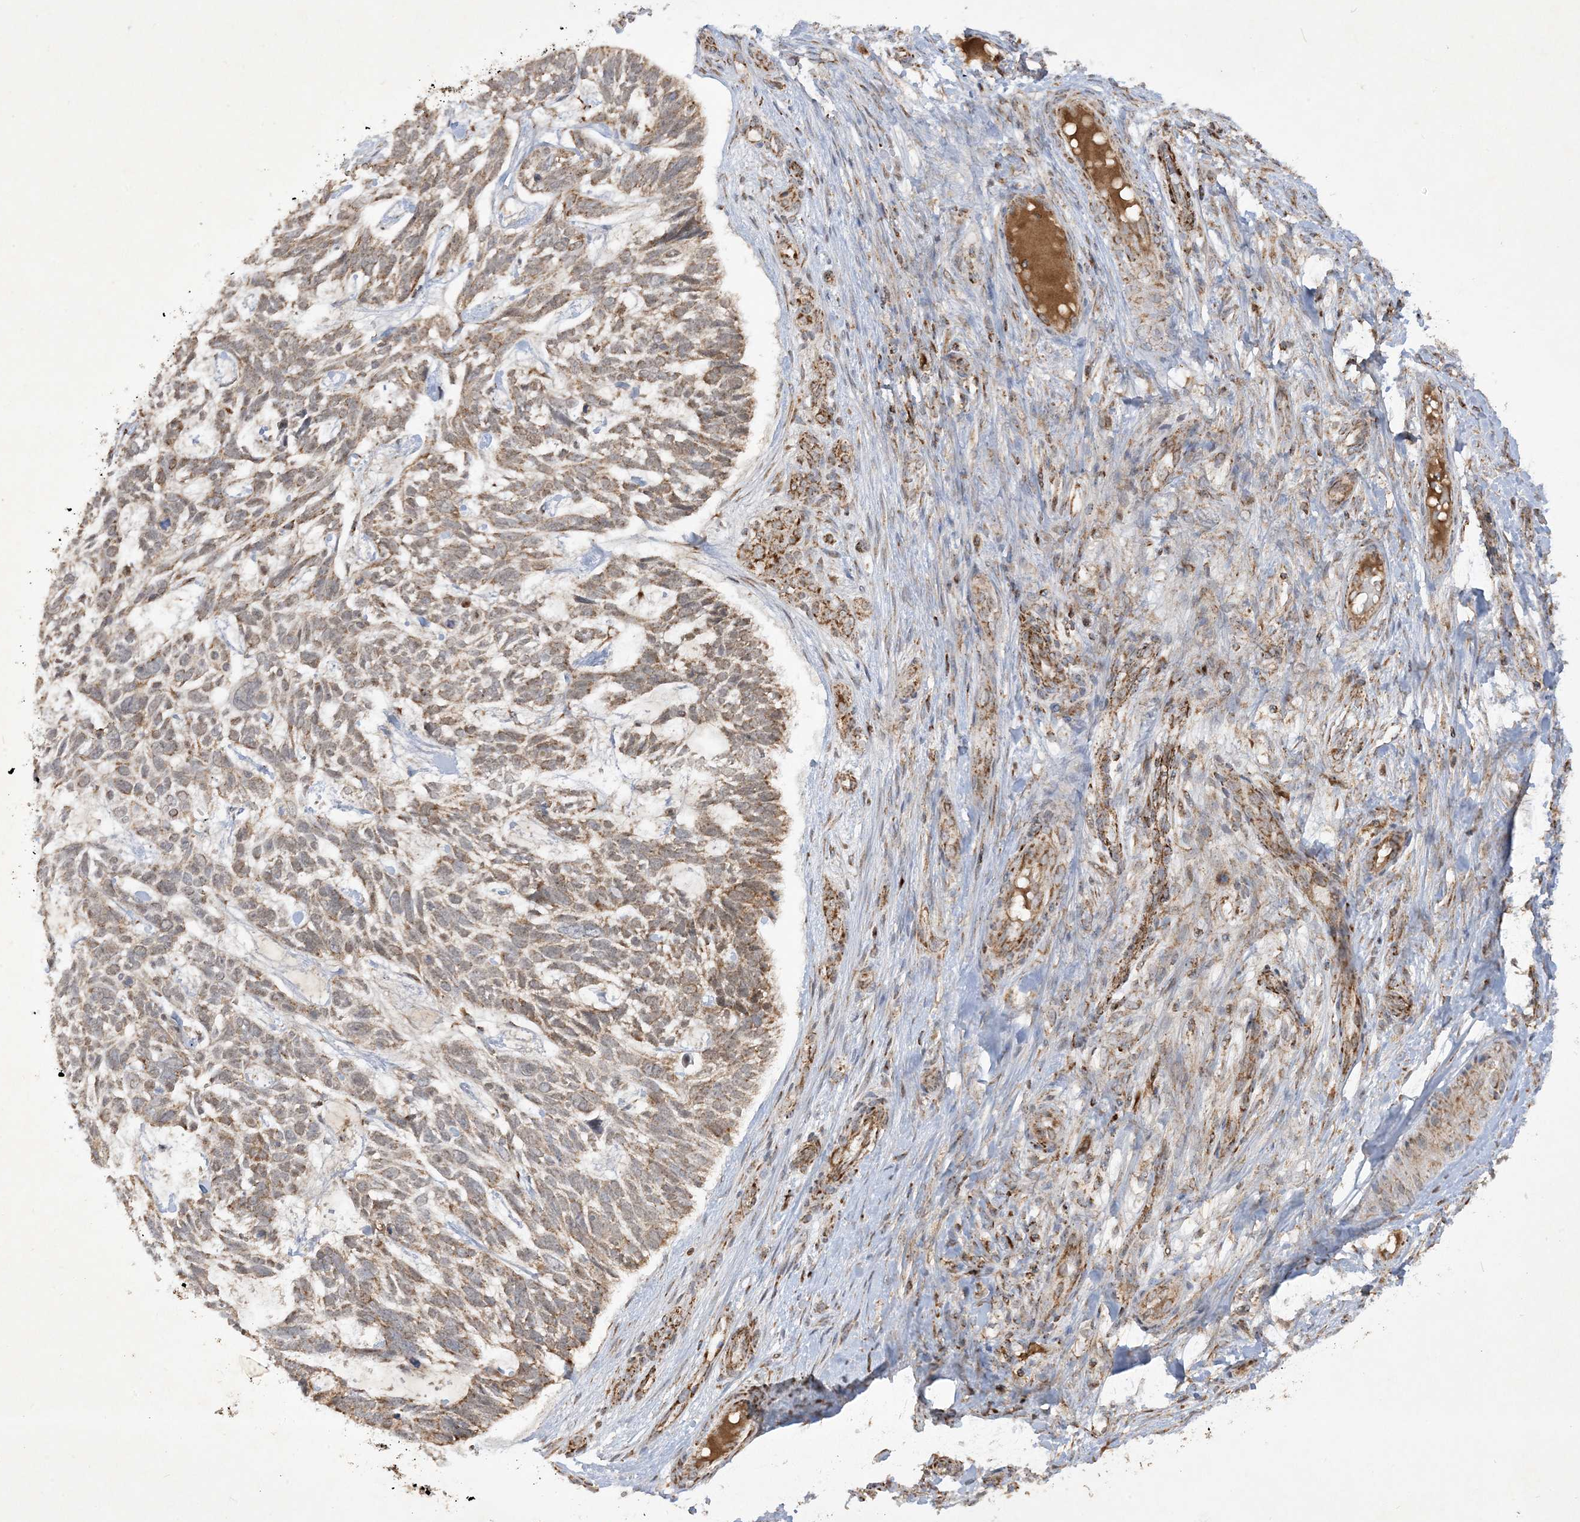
{"staining": {"intensity": "moderate", "quantity": "25%-75%", "location": "cytoplasmic/membranous"}, "tissue": "skin cancer", "cell_type": "Tumor cells", "image_type": "cancer", "snomed": [{"axis": "morphology", "description": "Basal cell carcinoma"}, {"axis": "topography", "description": "Skin"}], "caption": "Immunohistochemistry (IHC) (DAB (3,3'-diaminobenzidine)) staining of human skin cancer (basal cell carcinoma) displays moderate cytoplasmic/membranous protein positivity in approximately 25%-75% of tumor cells. The staining was performed using DAB (3,3'-diaminobenzidine) to visualize the protein expression in brown, while the nuclei were stained in blue with hematoxylin (Magnification: 20x).", "gene": "NDUFAF3", "patient": {"sex": "male", "age": 88}}